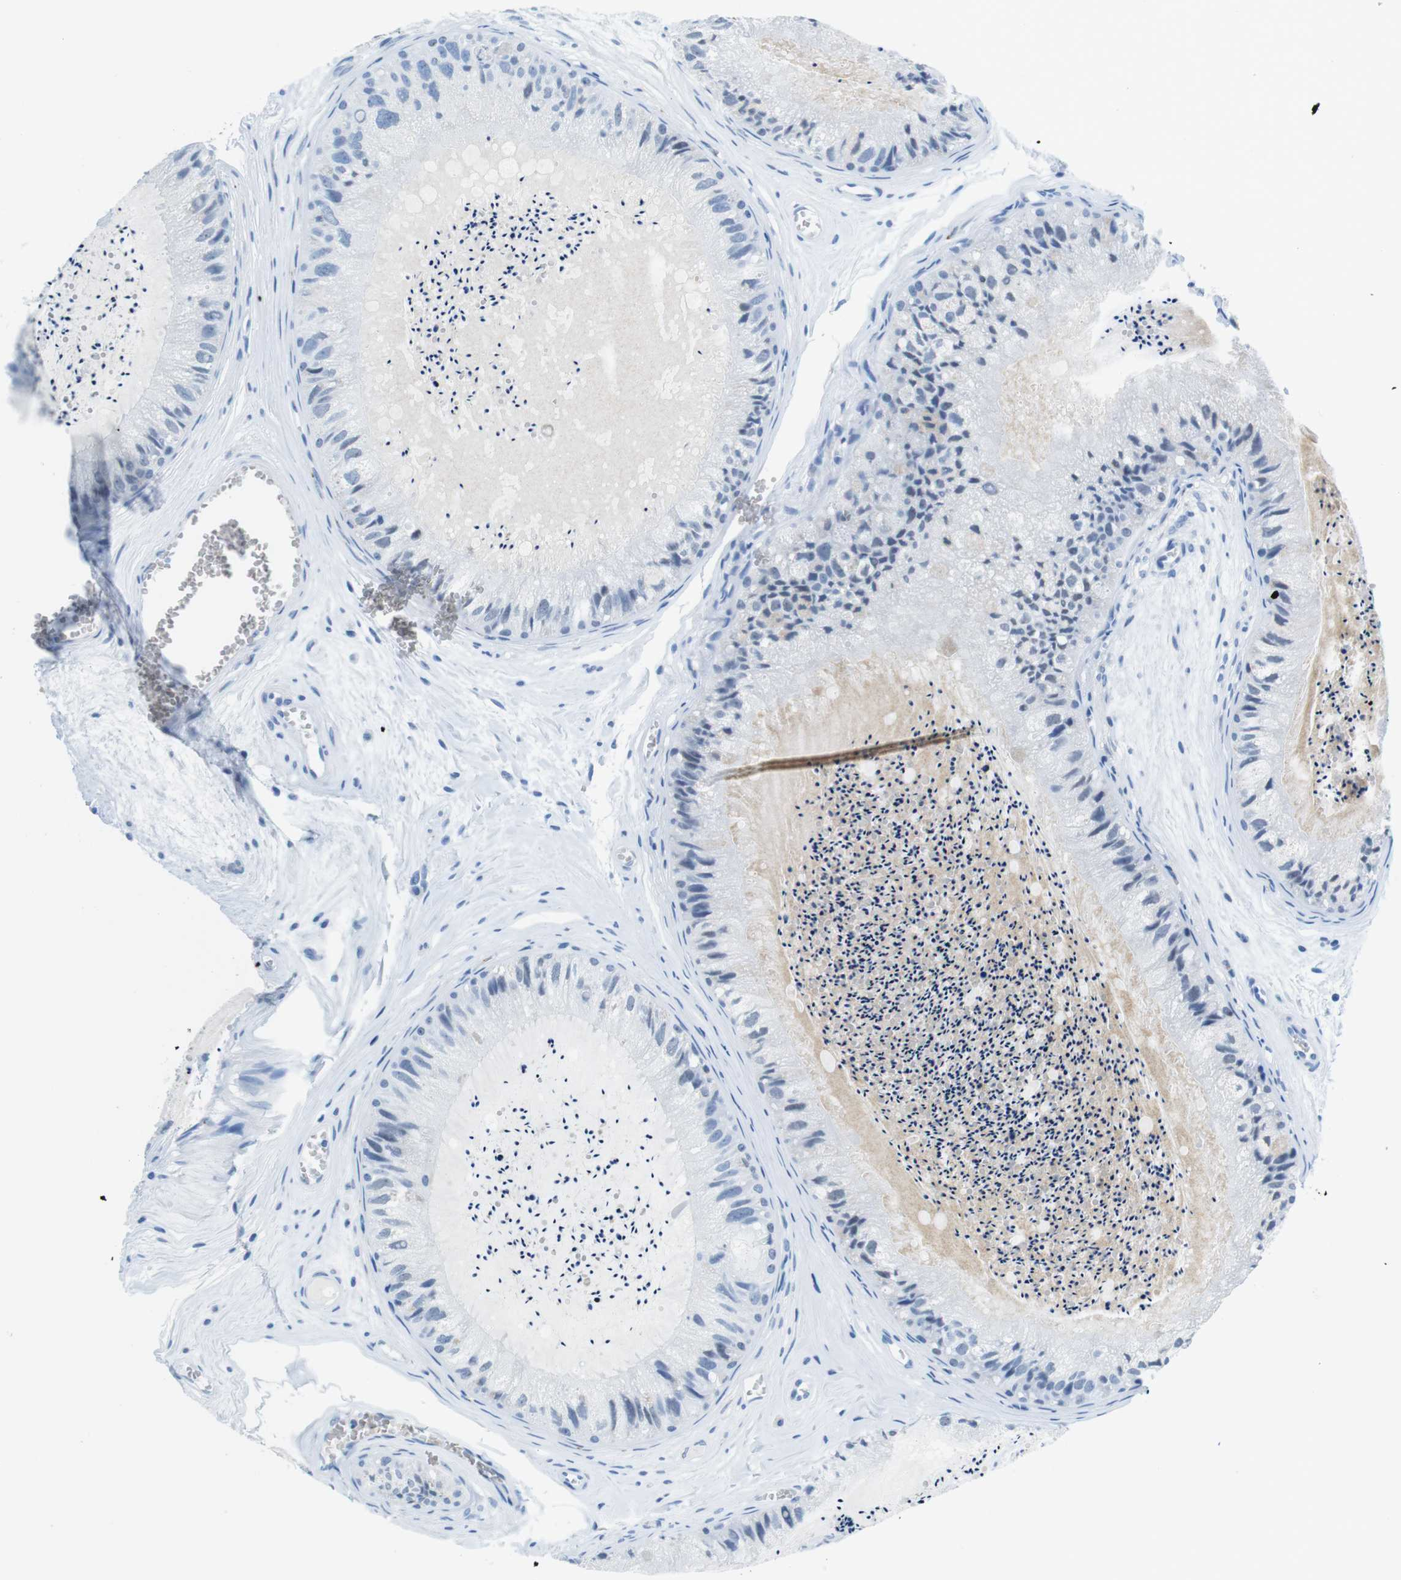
{"staining": {"intensity": "negative", "quantity": "none", "location": "none"}, "tissue": "epididymis", "cell_type": "Glandular cells", "image_type": "normal", "snomed": [{"axis": "morphology", "description": "Normal tissue, NOS"}, {"axis": "topography", "description": "Epididymis"}], "caption": "Immunohistochemistry (IHC) of unremarkable human epididymis displays no staining in glandular cells. The staining is performed using DAB brown chromogen with nuclei counter-stained in using hematoxylin.", "gene": "TFAP2C", "patient": {"sex": "male", "age": 31}}